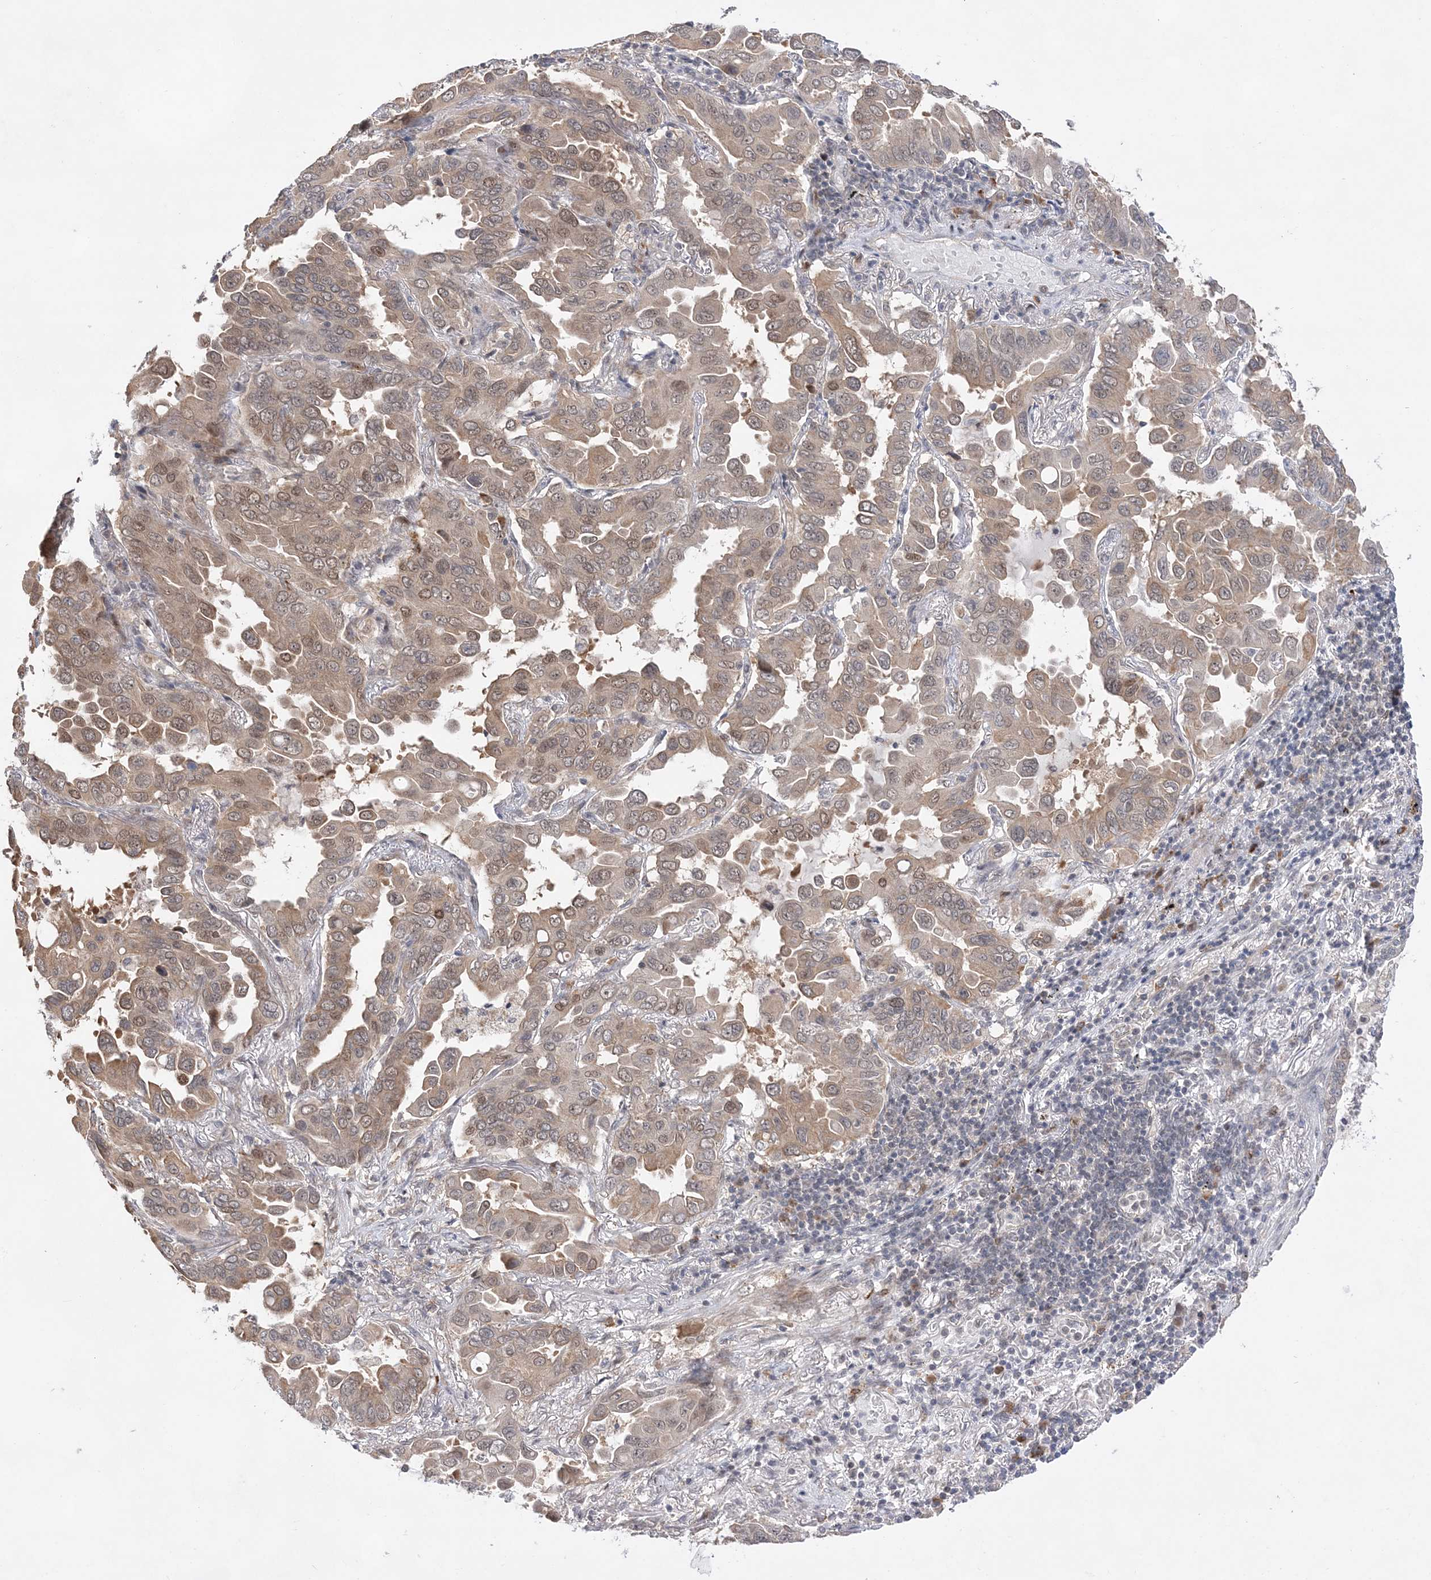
{"staining": {"intensity": "moderate", "quantity": "25%-75%", "location": "cytoplasmic/membranous"}, "tissue": "lung cancer", "cell_type": "Tumor cells", "image_type": "cancer", "snomed": [{"axis": "morphology", "description": "Adenocarcinoma, NOS"}, {"axis": "topography", "description": "Lung"}], "caption": "Moderate cytoplasmic/membranous protein staining is seen in approximately 25%-75% of tumor cells in lung adenocarcinoma. (brown staining indicates protein expression, while blue staining denotes nuclei).", "gene": "ANAPC15", "patient": {"sex": "male", "age": 64}}